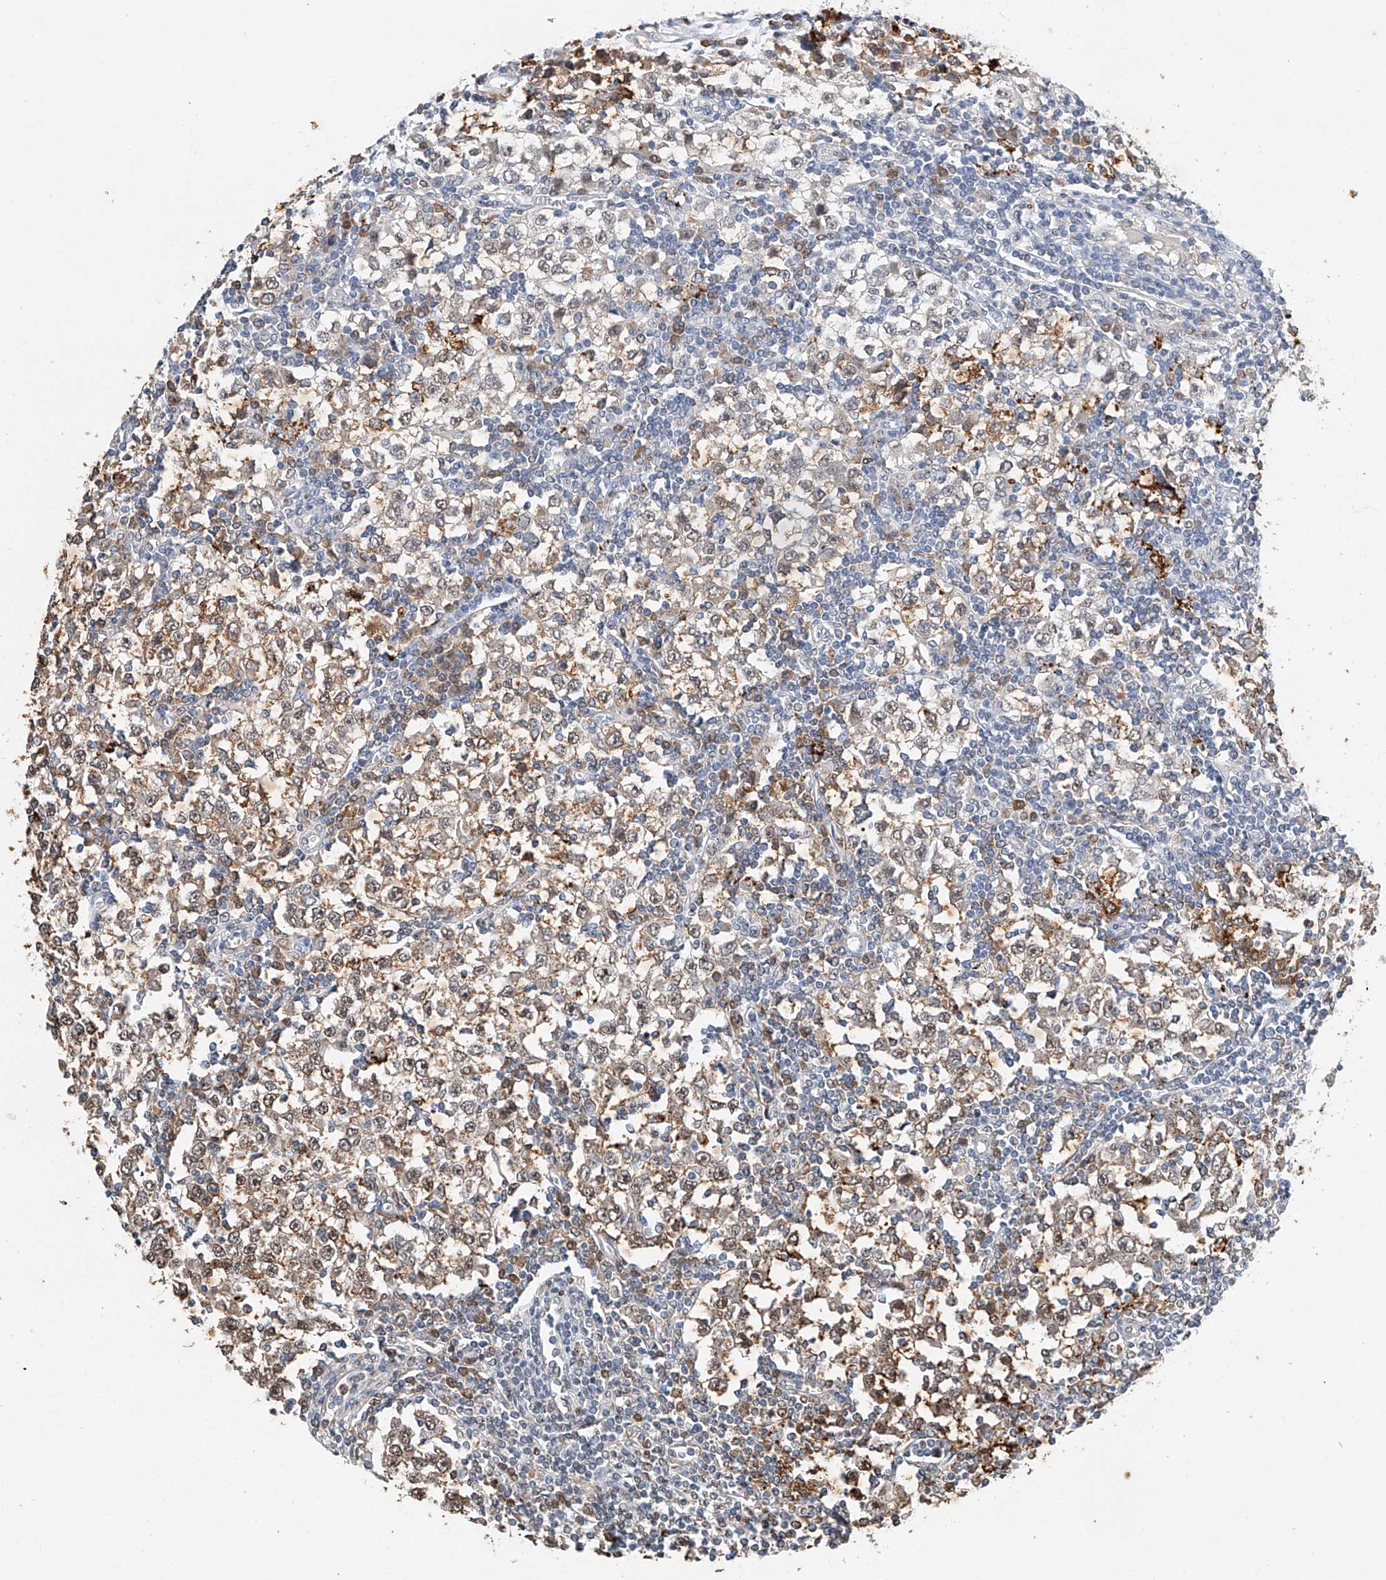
{"staining": {"intensity": "moderate", "quantity": "25%-75%", "location": "cytoplasmic/membranous"}, "tissue": "testis cancer", "cell_type": "Tumor cells", "image_type": "cancer", "snomed": [{"axis": "morphology", "description": "Seminoma, NOS"}, {"axis": "topography", "description": "Testis"}], "caption": "Immunohistochemistry (DAB) staining of testis cancer (seminoma) demonstrates moderate cytoplasmic/membranous protein staining in about 25%-75% of tumor cells.", "gene": "CTDP1", "patient": {"sex": "male", "age": 65}}